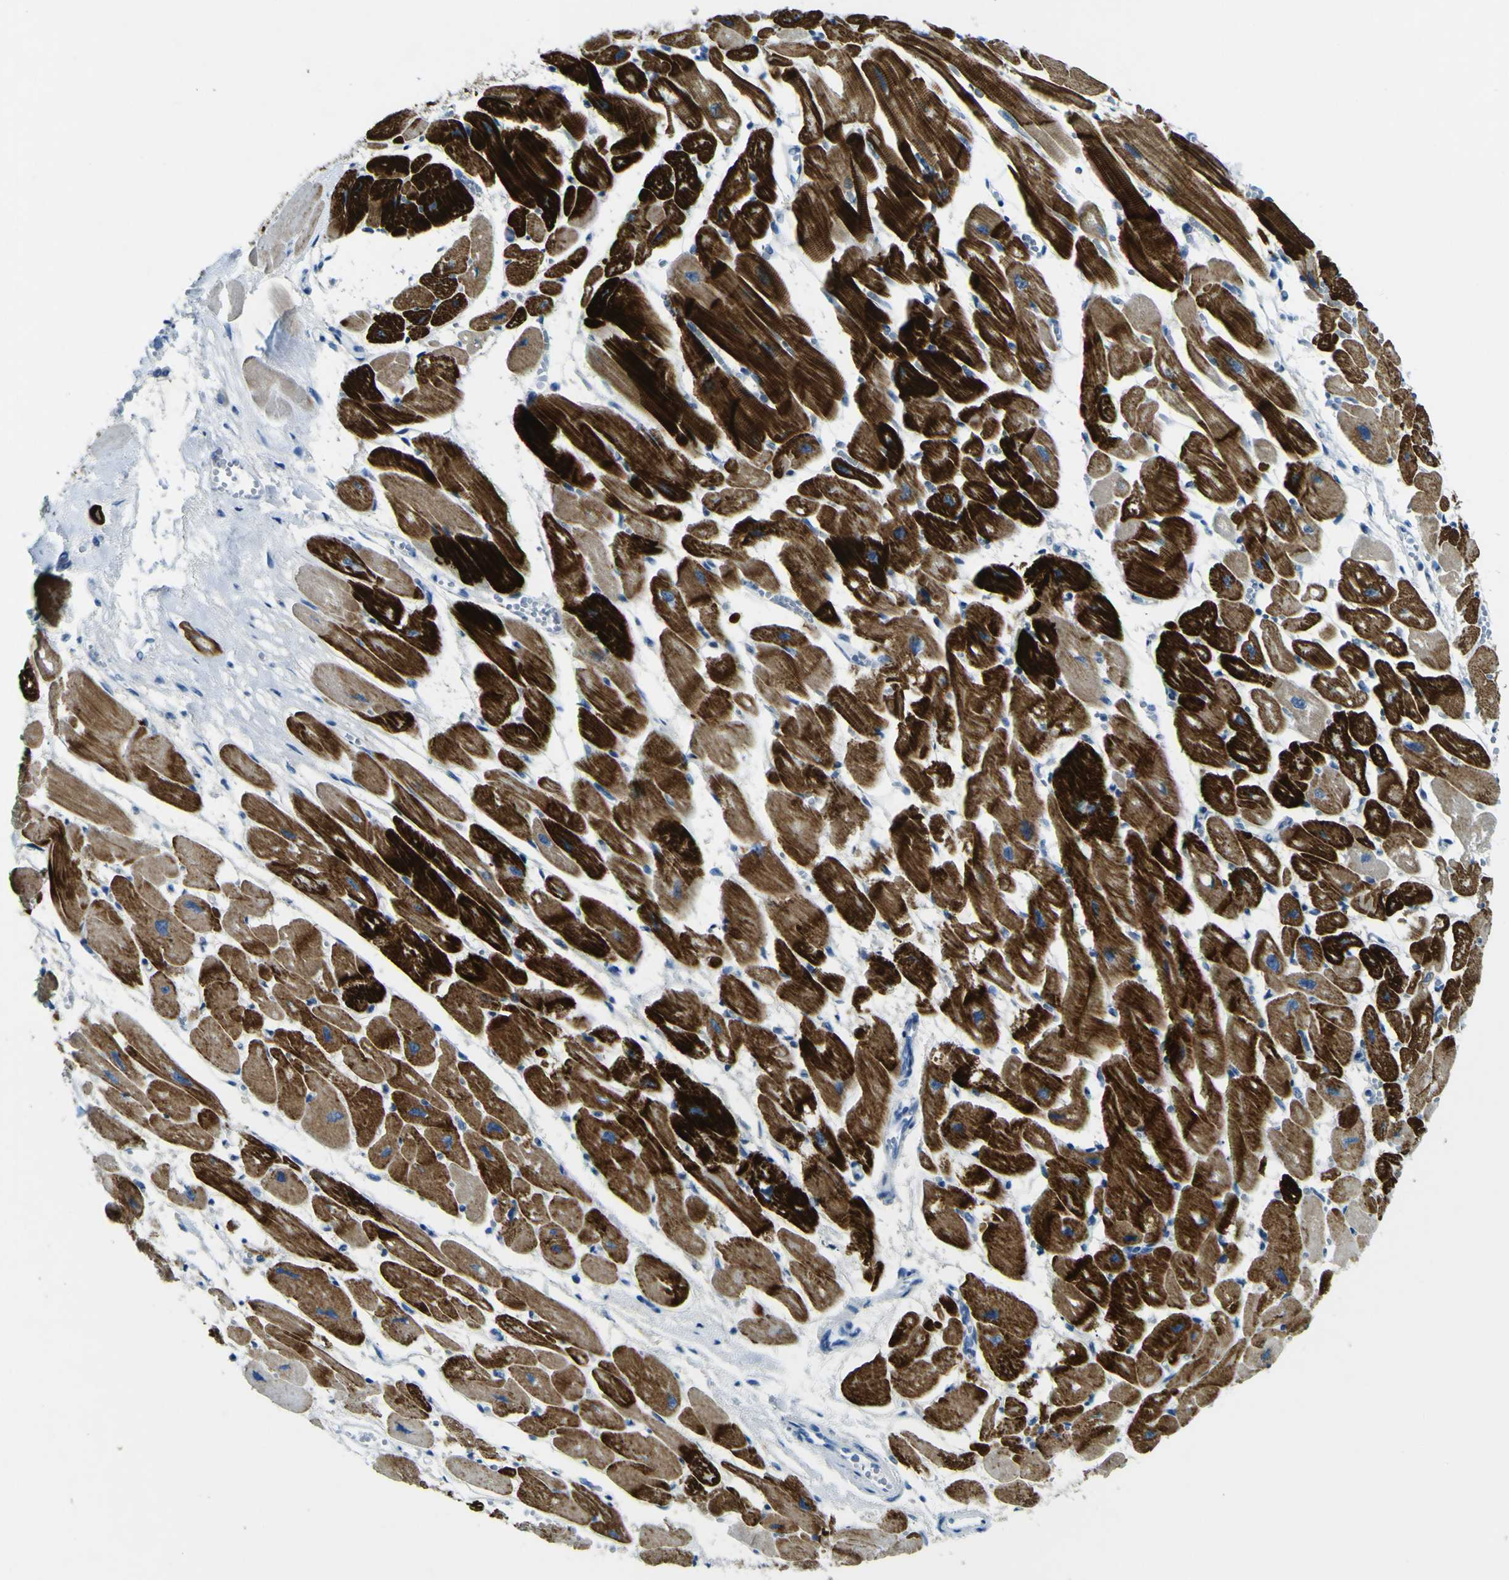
{"staining": {"intensity": "strong", "quantity": "25%-75%", "location": "cytoplasmic/membranous"}, "tissue": "heart muscle", "cell_type": "Cardiomyocytes", "image_type": "normal", "snomed": [{"axis": "morphology", "description": "Normal tissue, NOS"}, {"axis": "topography", "description": "Heart"}], "caption": "Cardiomyocytes exhibit high levels of strong cytoplasmic/membranous staining in about 25%-75% of cells in unremarkable human heart muscle. (Brightfield microscopy of DAB IHC at high magnification).", "gene": "SORCS1", "patient": {"sex": "female", "age": 54}}